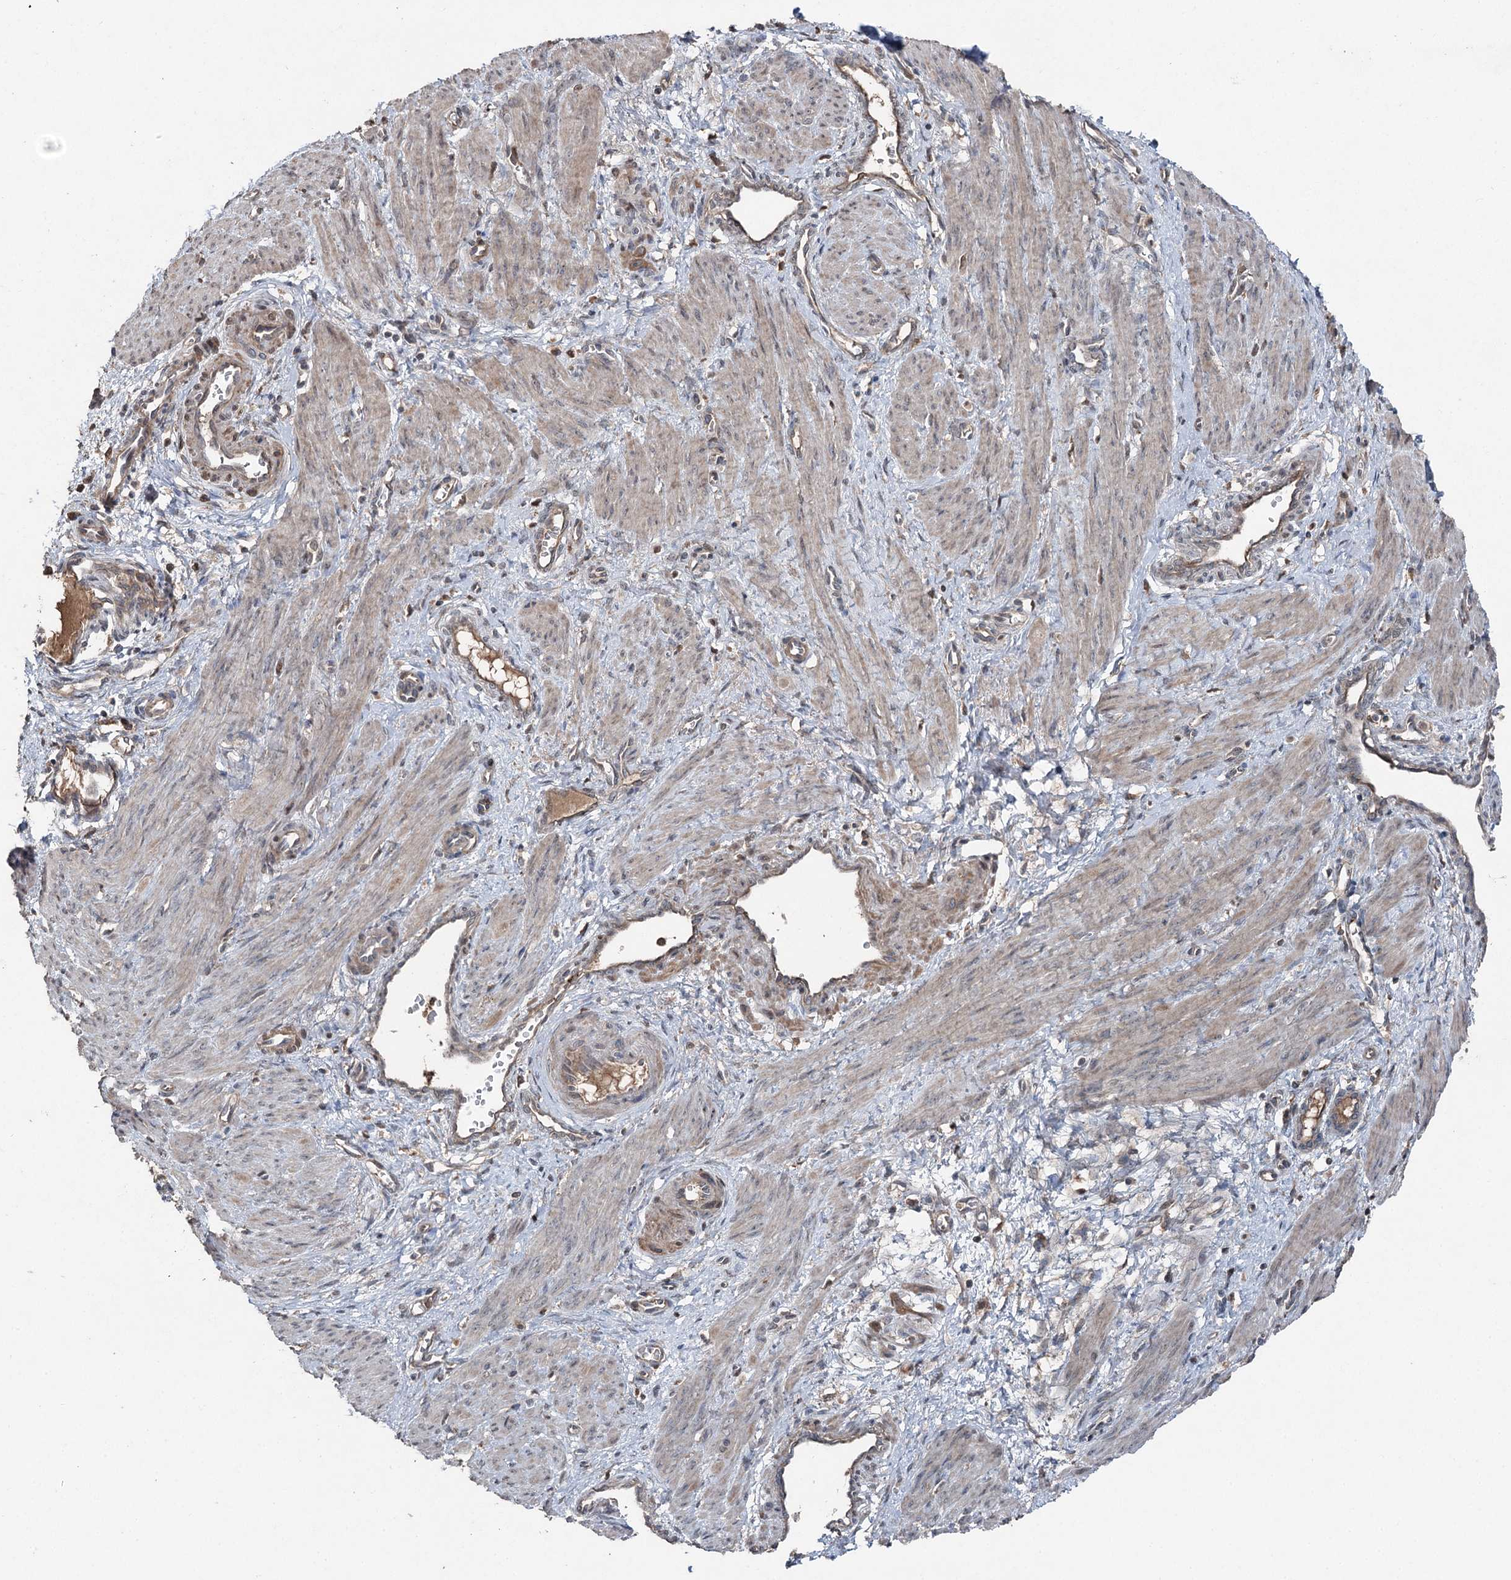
{"staining": {"intensity": "weak", "quantity": "<25%", "location": "cytoplasmic/membranous"}, "tissue": "smooth muscle", "cell_type": "Smooth muscle cells", "image_type": "normal", "snomed": [{"axis": "morphology", "description": "Normal tissue, NOS"}, {"axis": "topography", "description": "Endometrium"}], "caption": "High magnification brightfield microscopy of unremarkable smooth muscle stained with DAB (3,3'-diaminobenzidine) (brown) and counterstained with hematoxylin (blue): smooth muscle cells show no significant positivity.", "gene": "MAPK8IP2", "patient": {"sex": "female", "age": 33}}